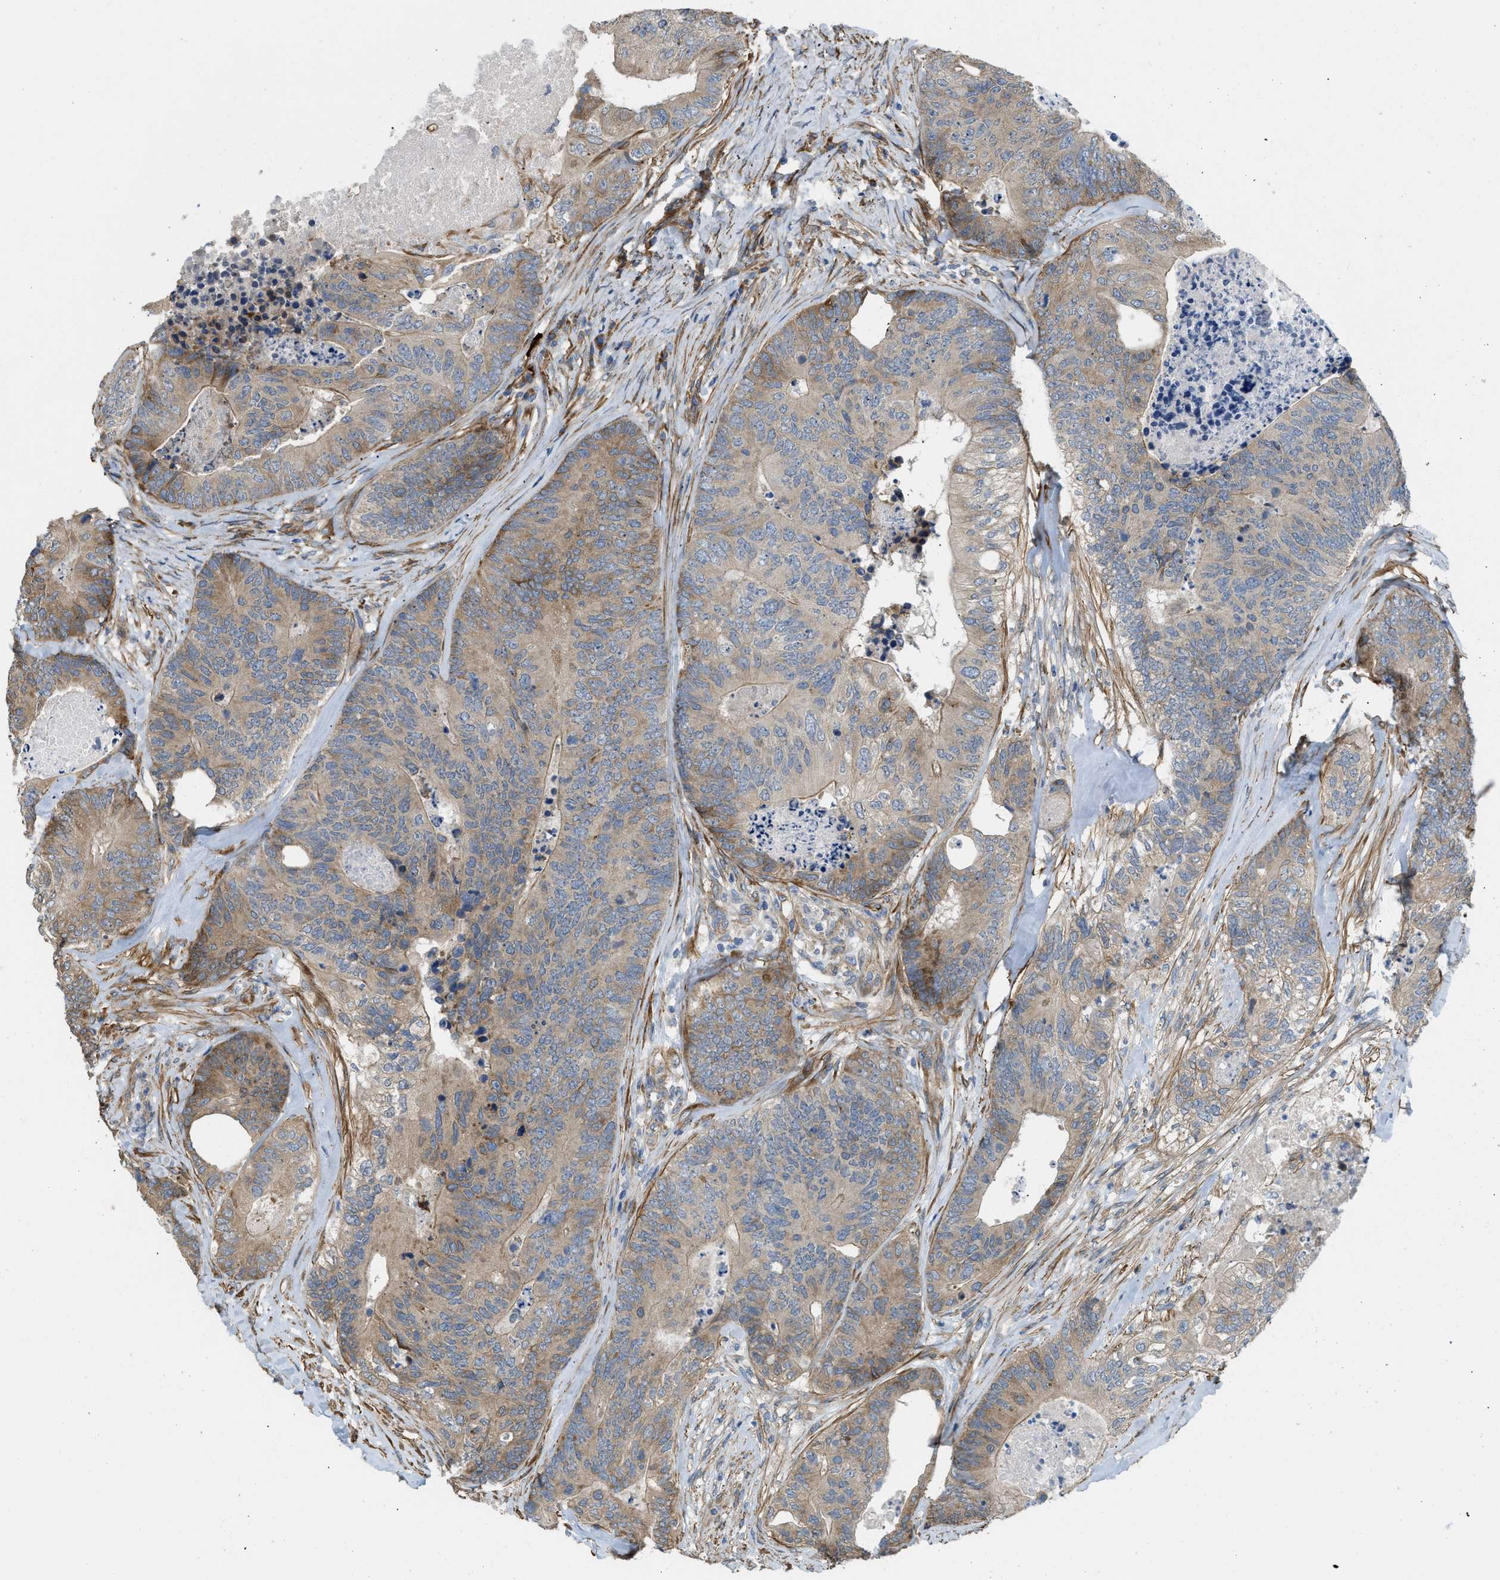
{"staining": {"intensity": "moderate", "quantity": "25%-75%", "location": "cytoplasmic/membranous"}, "tissue": "colorectal cancer", "cell_type": "Tumor cells", "image_type": "cancer", "snomed": [{"axis": "morphology", "description": "Adenocarcinoma, NOS"}, {"axis": "topography", "description": "Colon"}], "caption": "Protein analysis of colorectal adenocarcinoma tissue displays moderate cytoplasmic/membranous expression in about 25%-75% of tumor cells.", "gene": "BMPR1A", "patient": {"sex": "female", "age": 67}}